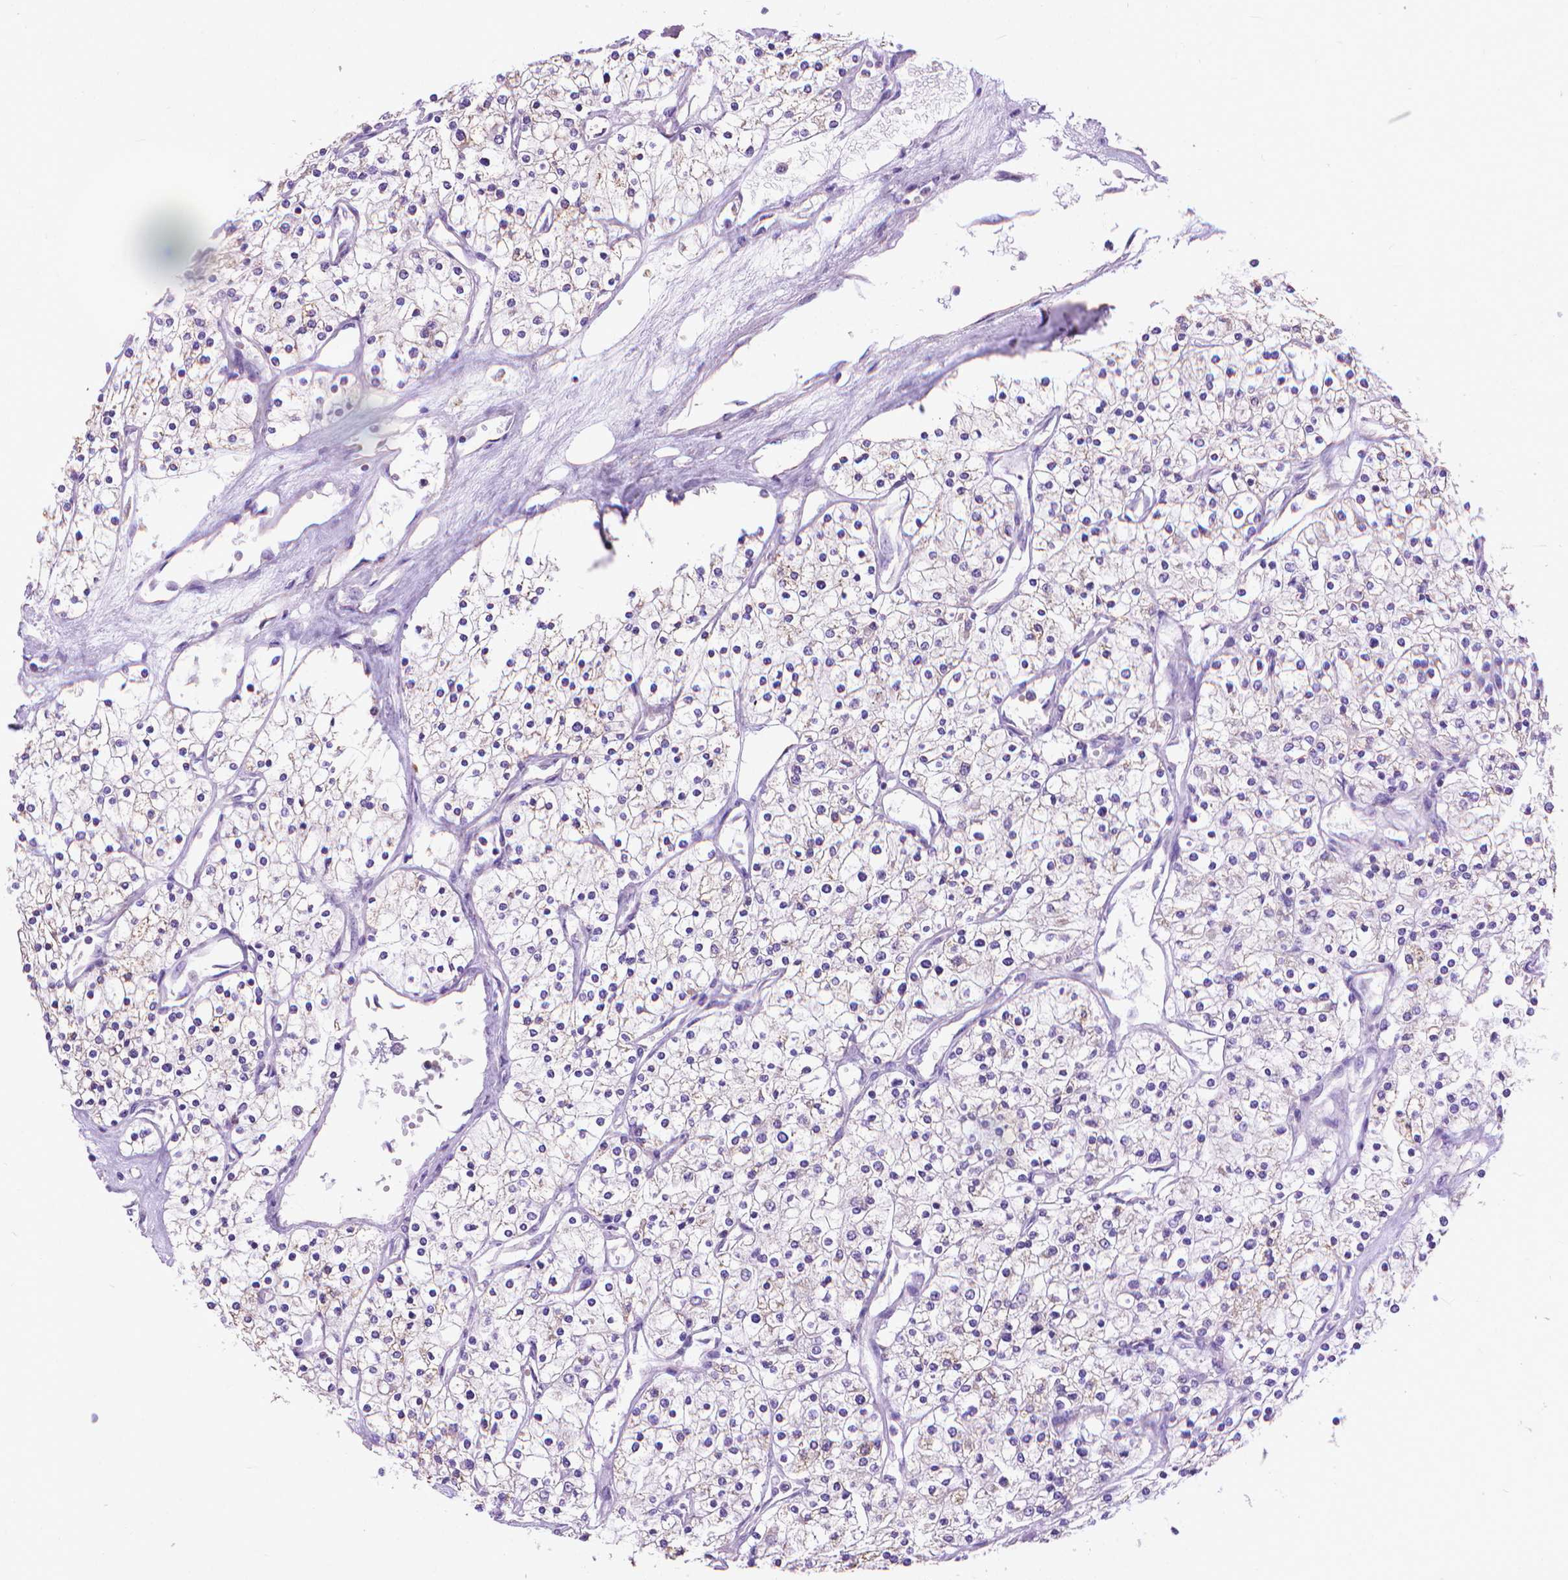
{"staining": {"intensity": "weak", "quantity": "<25%", "location": "cytoplasmic/membranous"}, "tissue": "renal cancer", "cell_type": "Tumor cells", "image_type": "cancer", "snomed": [{"axis": "morphology", "description": "Adenocarcinoma, NOS"}, {"axis": "topography", "description": "Kidney"}], "caption": "A high-resolution histopathology image shows immunohistochemistry (IHC) staining of renal cancer, which exhibits no significant staining in tumor cells.", "gene": "SYN1", "patient": {"sex": "male", "age": 80}}